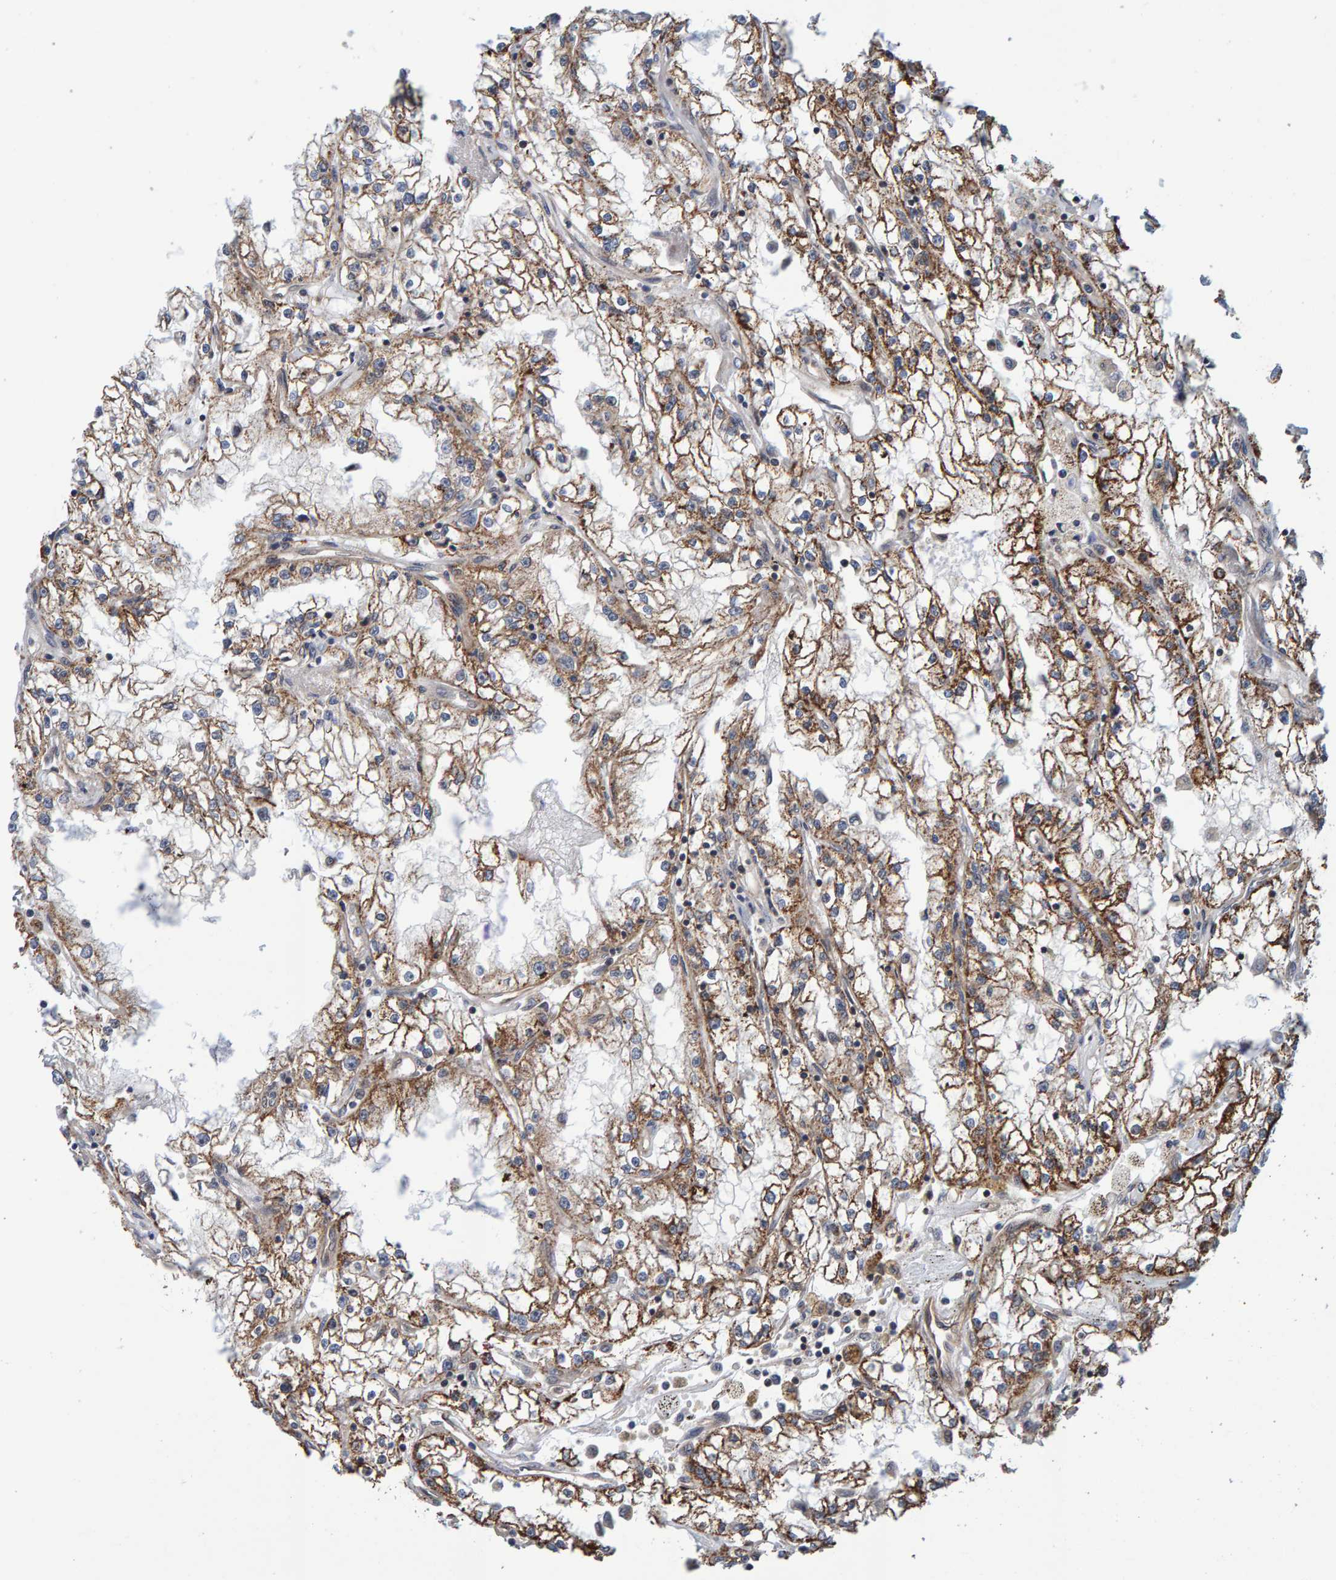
{"staining": {"intensity": "moderate", "quantity": ">75%", "location": "cytoplasmic/membranous"}, "tissue": "renal cancer", "cell_type": "Tumor cells", "image_type": "cancer", "snomed": [{"axis": "morphology", "description": "Adenocarcinoma, NOS"}, {"axis": "topography", "description": "Kidney"}], "caption": "IHC staining of renal cancer (adenocarcinoma), which displays medium levels of moderate cytoplasmic/membranous positivity in about >75% of tumor cells indicating moderate cytoplasmic/membranous protein staining. The staining was performed using DAB (brown) for protein detection and nuclei were counterstained in hematoxylin (blue).", "gene": "SCRN2", "patient": {"sex": "male", "age": 56}}